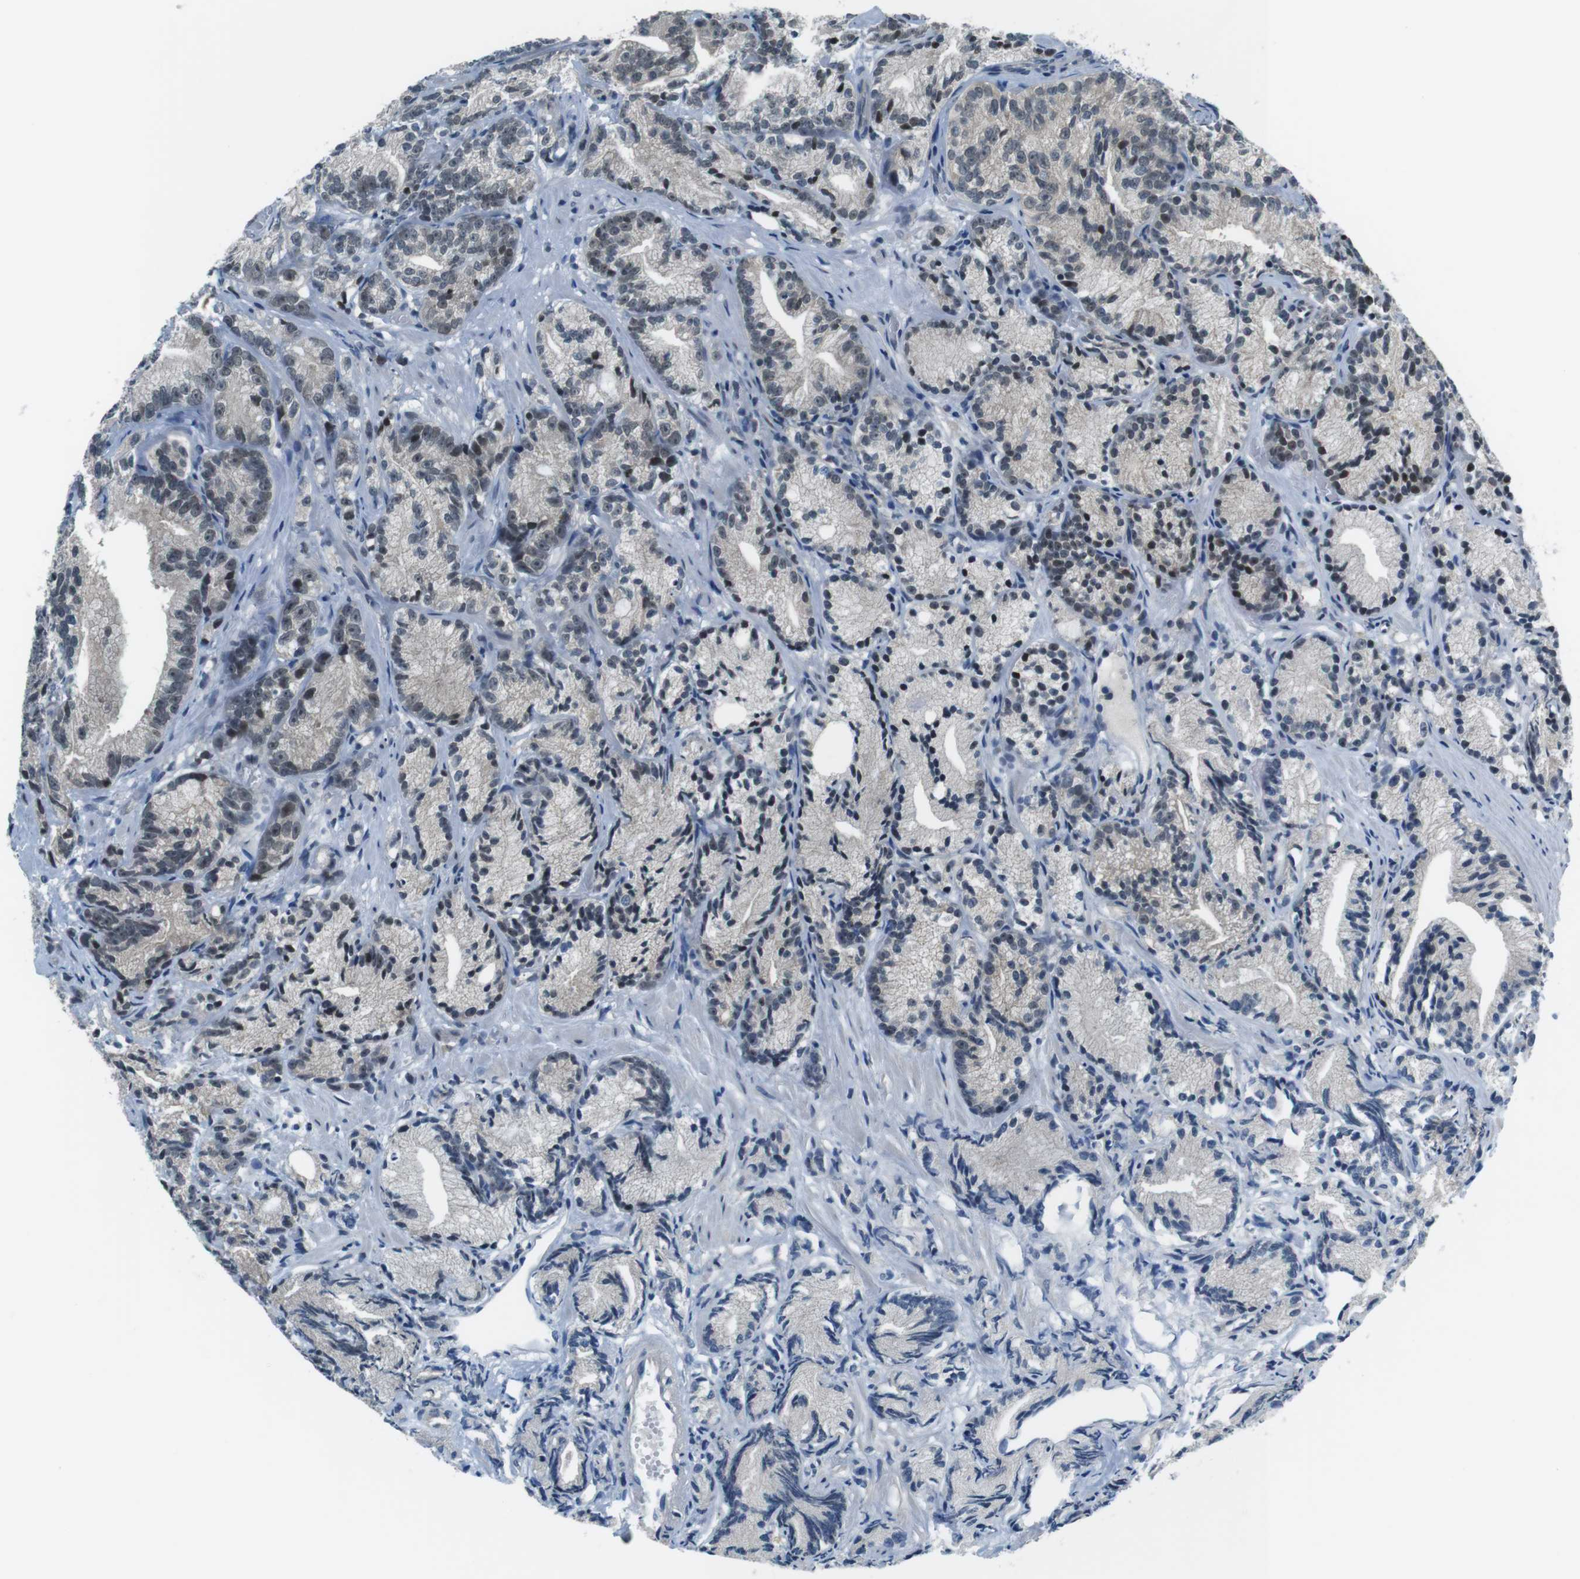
{"staining": {"intensity": "weak", "quantity": "<25%", "location": "nuclear"}, "tissue": "prostate cancer", "cell_type": "Tumor cells", "image_type": "cancer", "snomed": [{"axis": "morphology", "description": "Adenocarcinoma, Low grade"}, {"axis": "topography", "description": "Prostate"}], "caption": "Micrograph shows no protein expression in tumor cells of prostate cancer (adenocarcinoma (low-grade)) tissue.", "gene": "NEK4", "patient": {"sex": "male", "age": 89}}